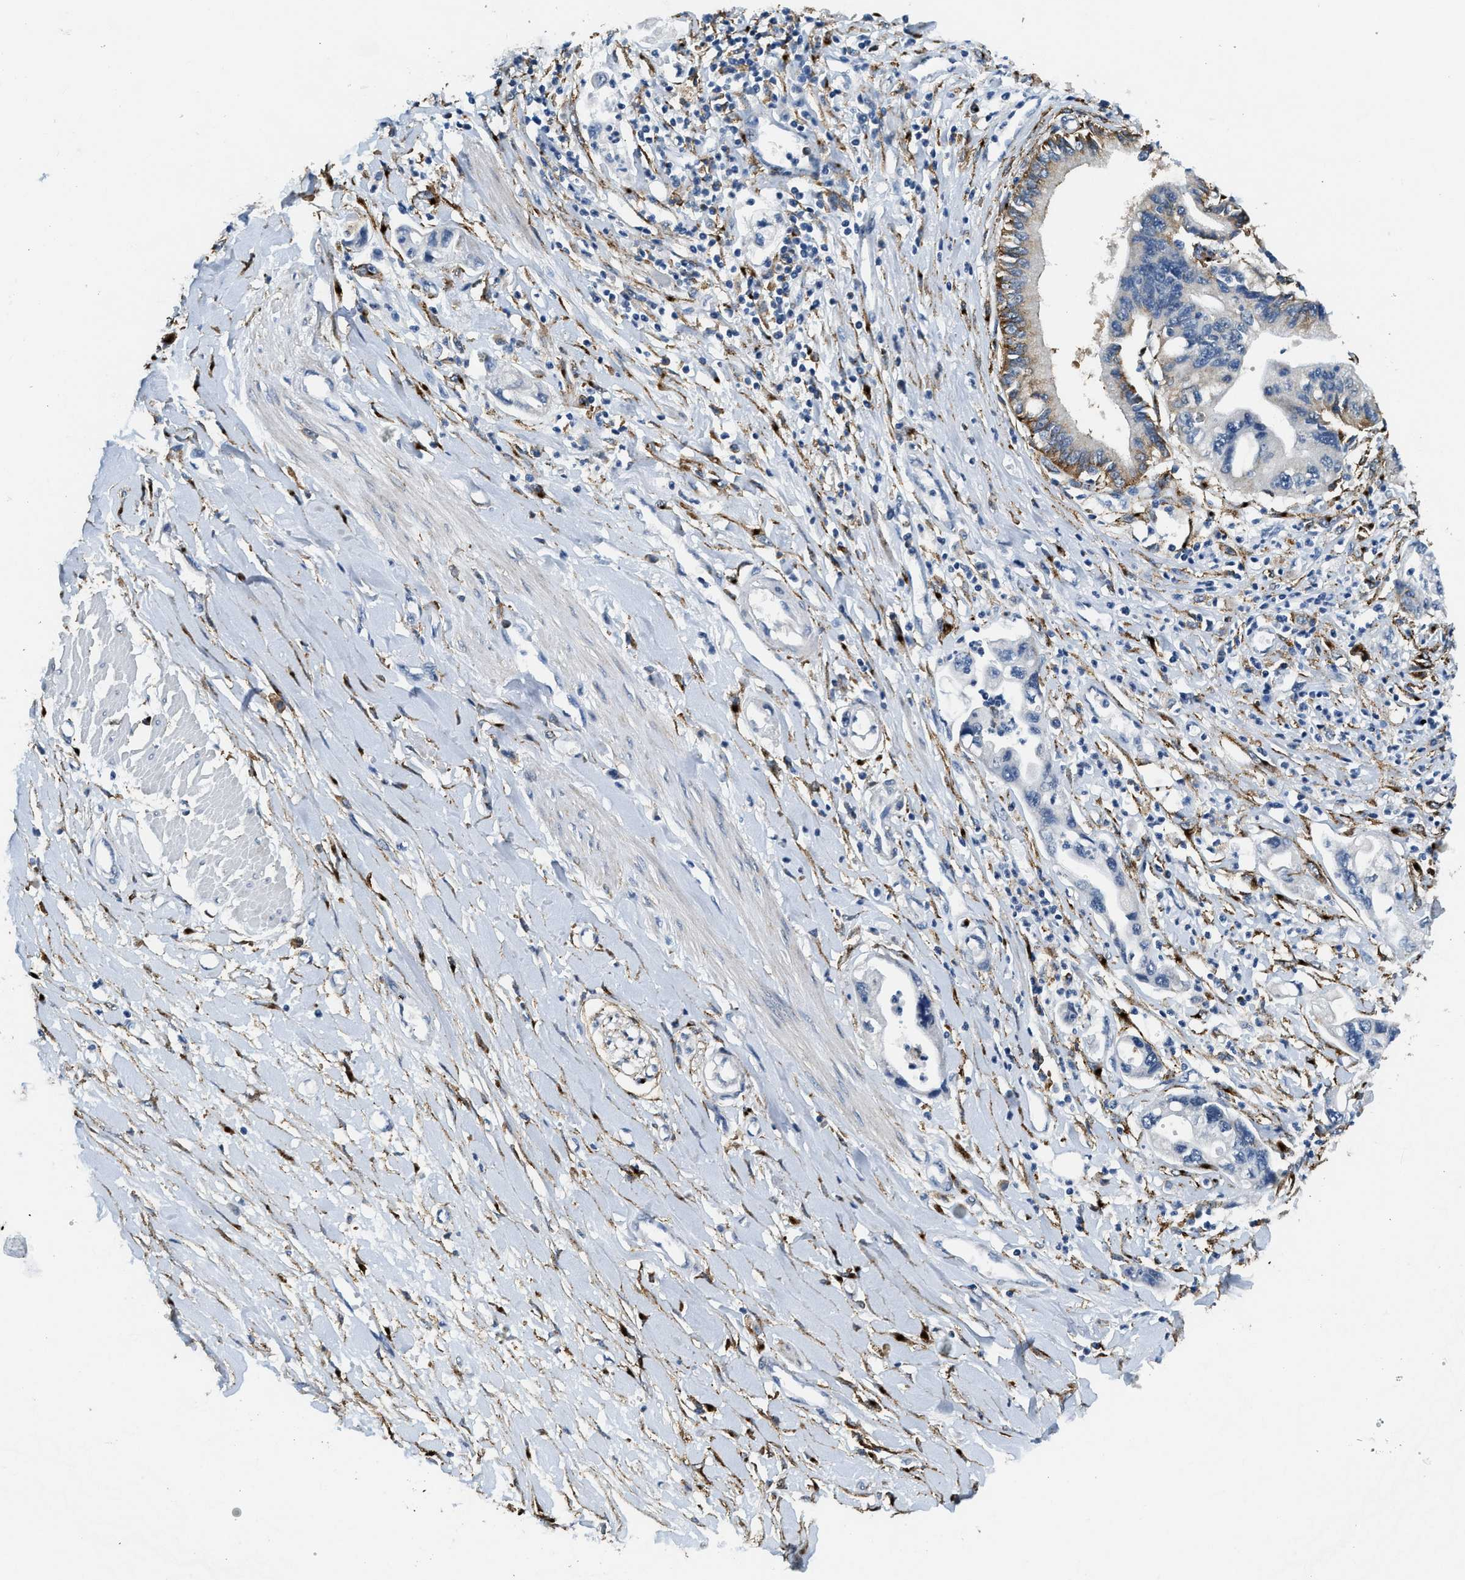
{"staining": {"intensity": "moderate", "quantity": "<25%", "location": "cytoplasmic/membranous"}, "tissue": "pancreatic cancer", "cell_type": "Tumor cells", "image_type": "cancer", "snomed": [{"axis": "morphology", "description": "Adenocarcinoma, NOS"}, {"axis": "topography", "description": "Pancreas"}], "caption": "Pancreatic cancer (adenocarcinoma) stained for a protein shows moderate cytoplasmic/membranous positivity in tumor cells.", "gene": "LRP1", "patient": {"sex": "male", "age": 56}}